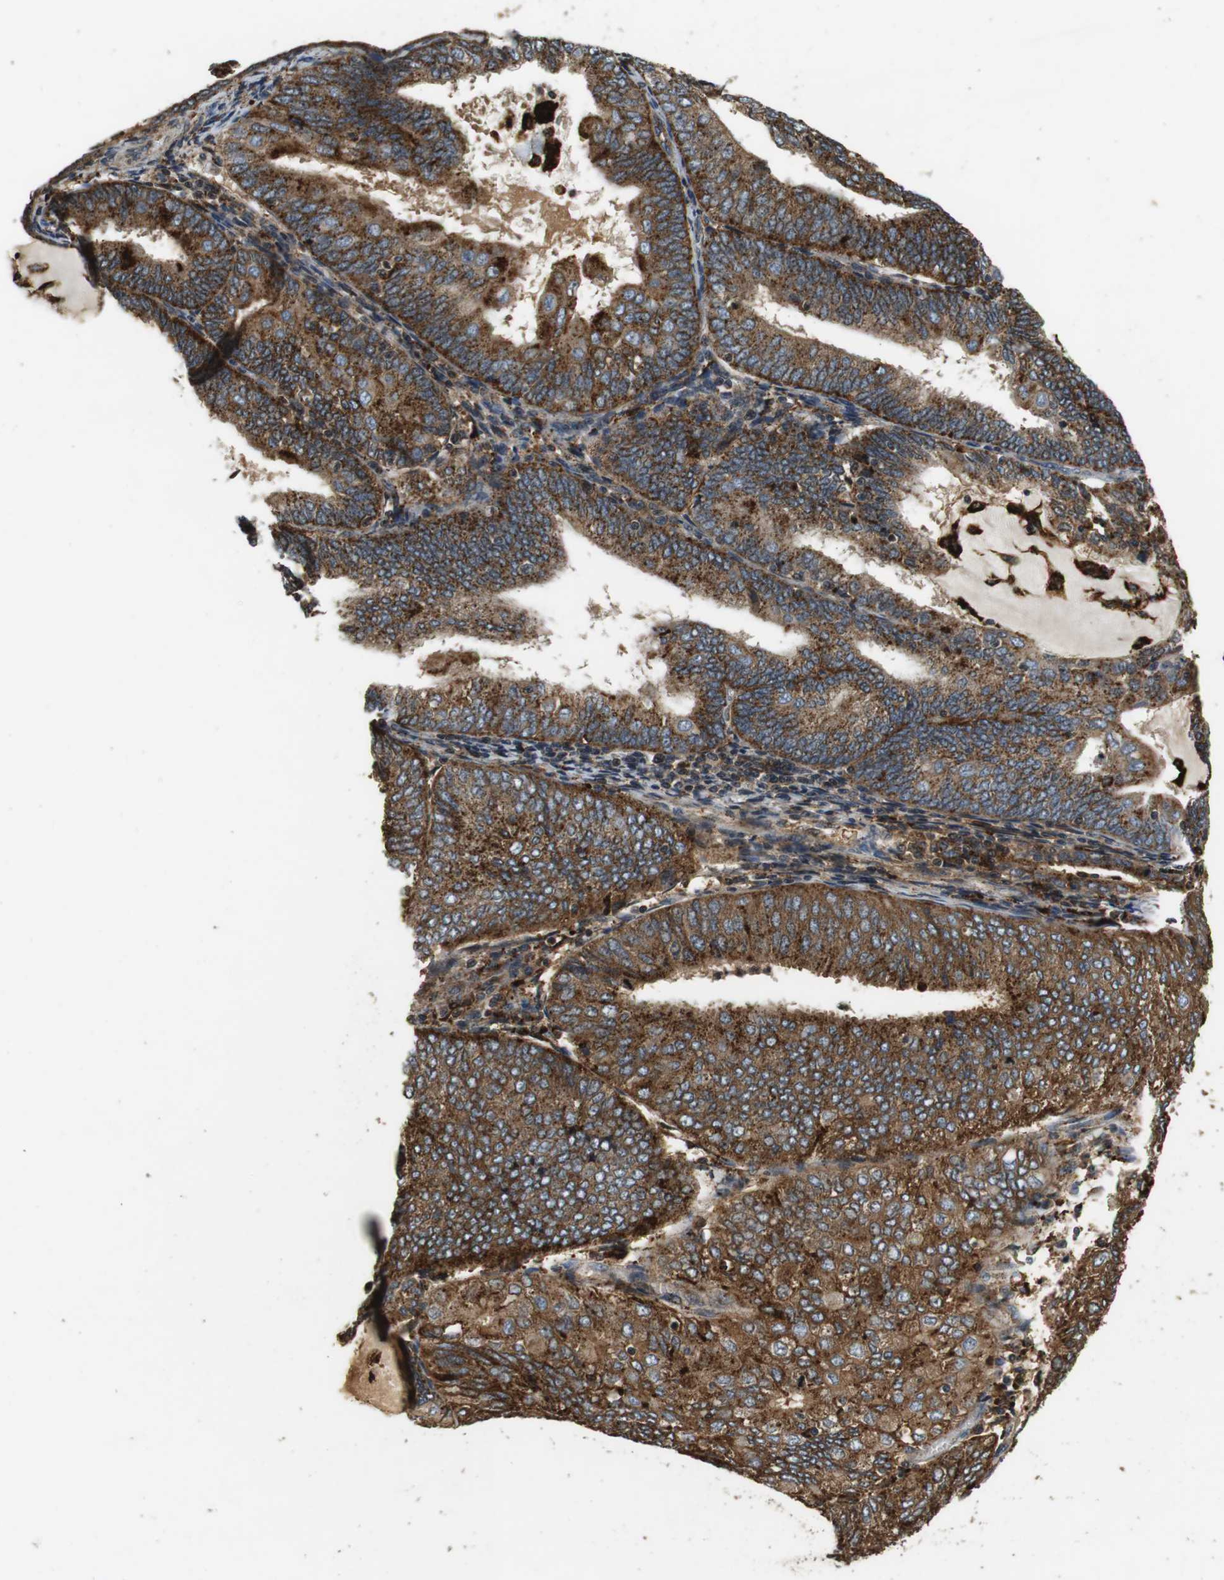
{"staining": {"intensity": "strong", "quantity": ">75%", "location": "cytoplasmic/membranous"}, "tissue": "endometrial cancer", "cell_type": "Tumor cells", "image_type": "cancer", "snomed": [{"axis": "morphology", "description": "Adenocarcinoma, NOS"}, {"axis": "topography", "description": "Endometrium"}], "caption": "An image of human endometrial adenocarcinoma stained for a protein displays strong cytoplasmic/membranous brown staining in tumor cells.", "gene": "TXNRD1", "patient": {"sex": "female", "age": 81}}